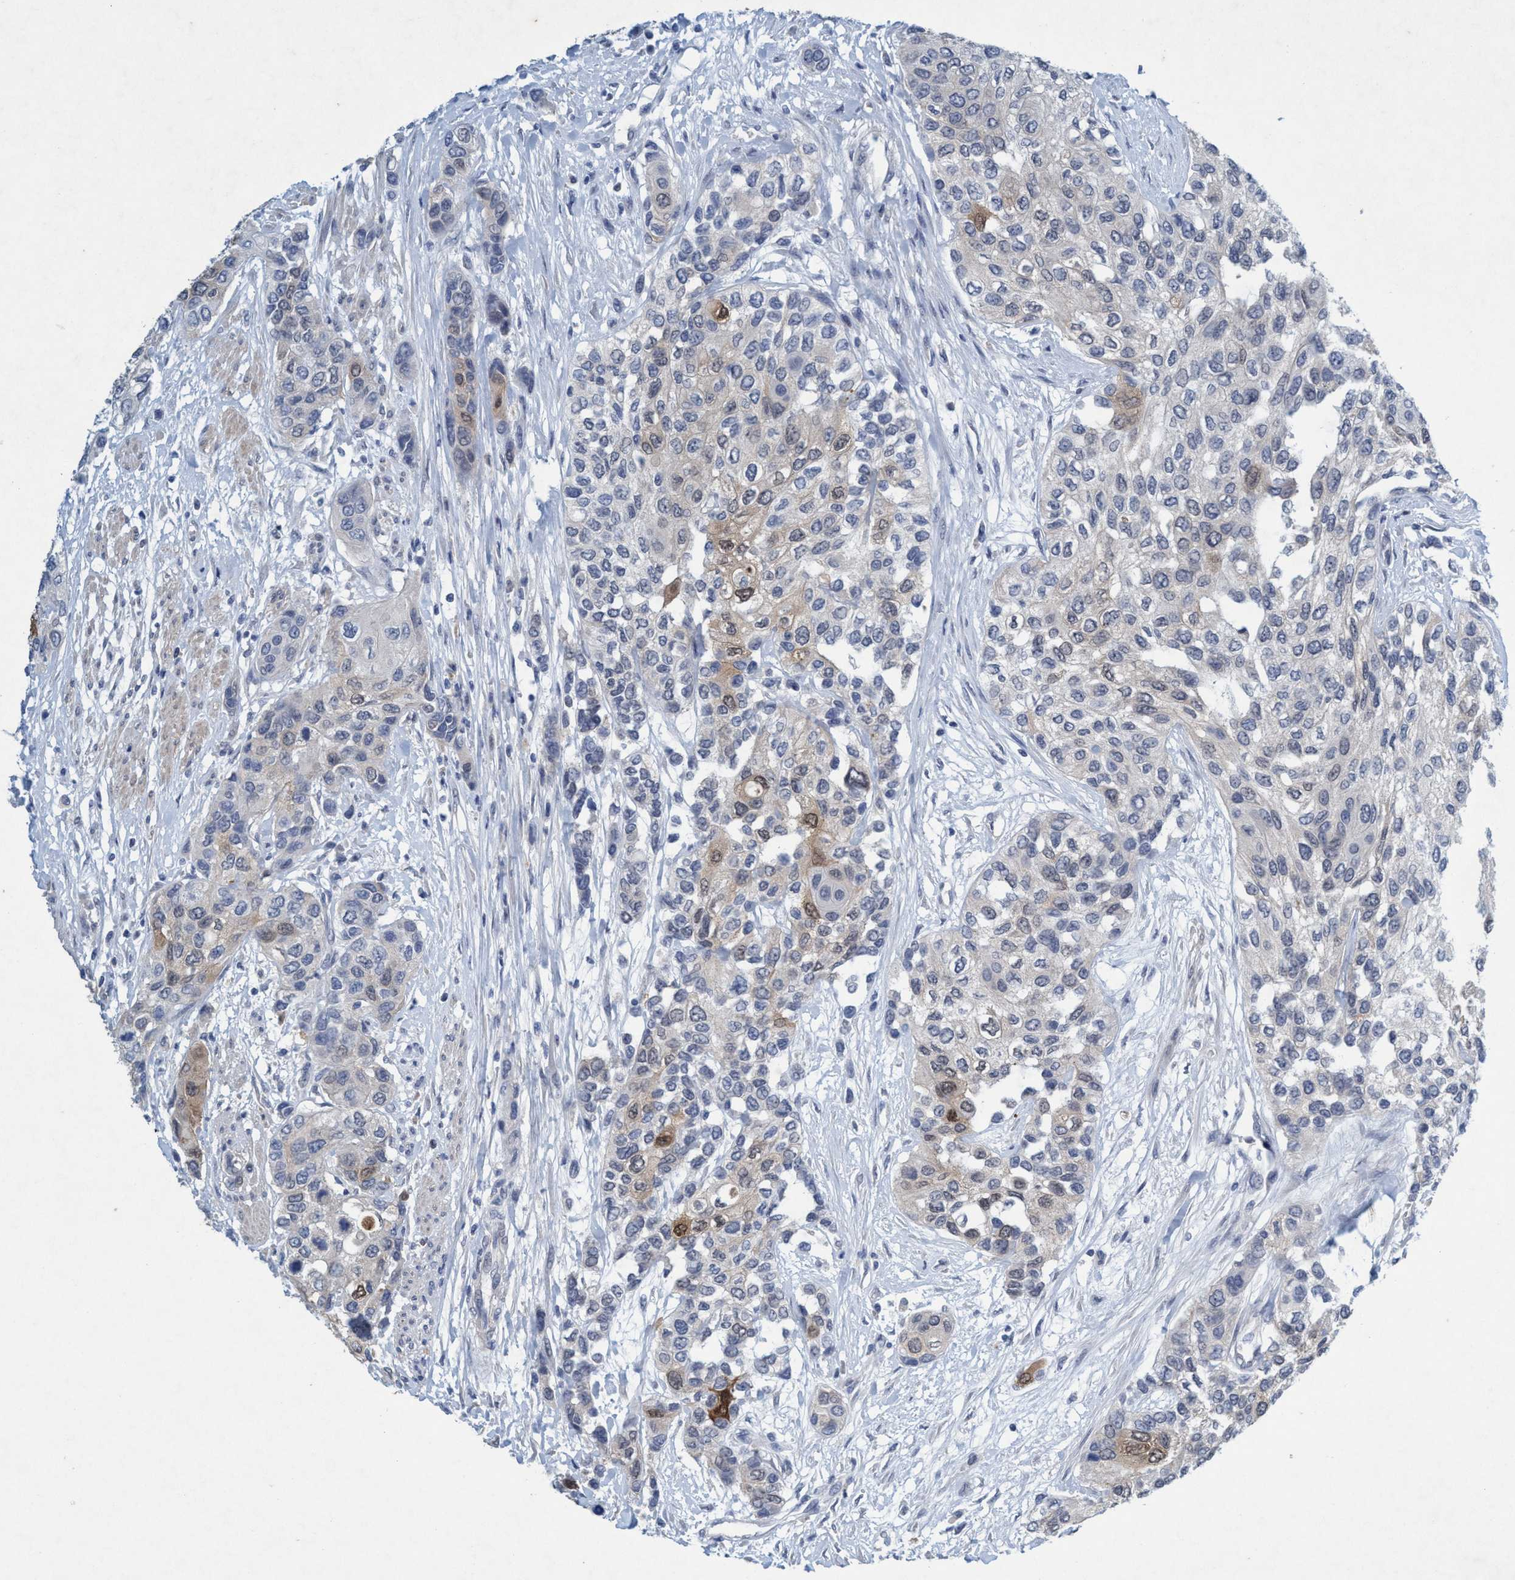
{"staining": {"intensity": "moderate", "quantity": "<25%", "location": "cytoplasmic/membranous,nuclear"}, "tissue": "urothelial cancer", "cell_type": "Tumor cells", "image_type": "cancer", "snomed": [{"axis": "morphology", "description": "Urothelial carcinoma, High grade"}, {"axis": "topography", "description": "Urinary bladder"}], "caption": "This is an image of IHC staining of high-grade urothelial carcinoma, which shows moderate staining in the cytoplasmic/membranous and nuclear of tumor cells.", "gene": "RNF208", "patient": {"sex": "female", "age": 56}}